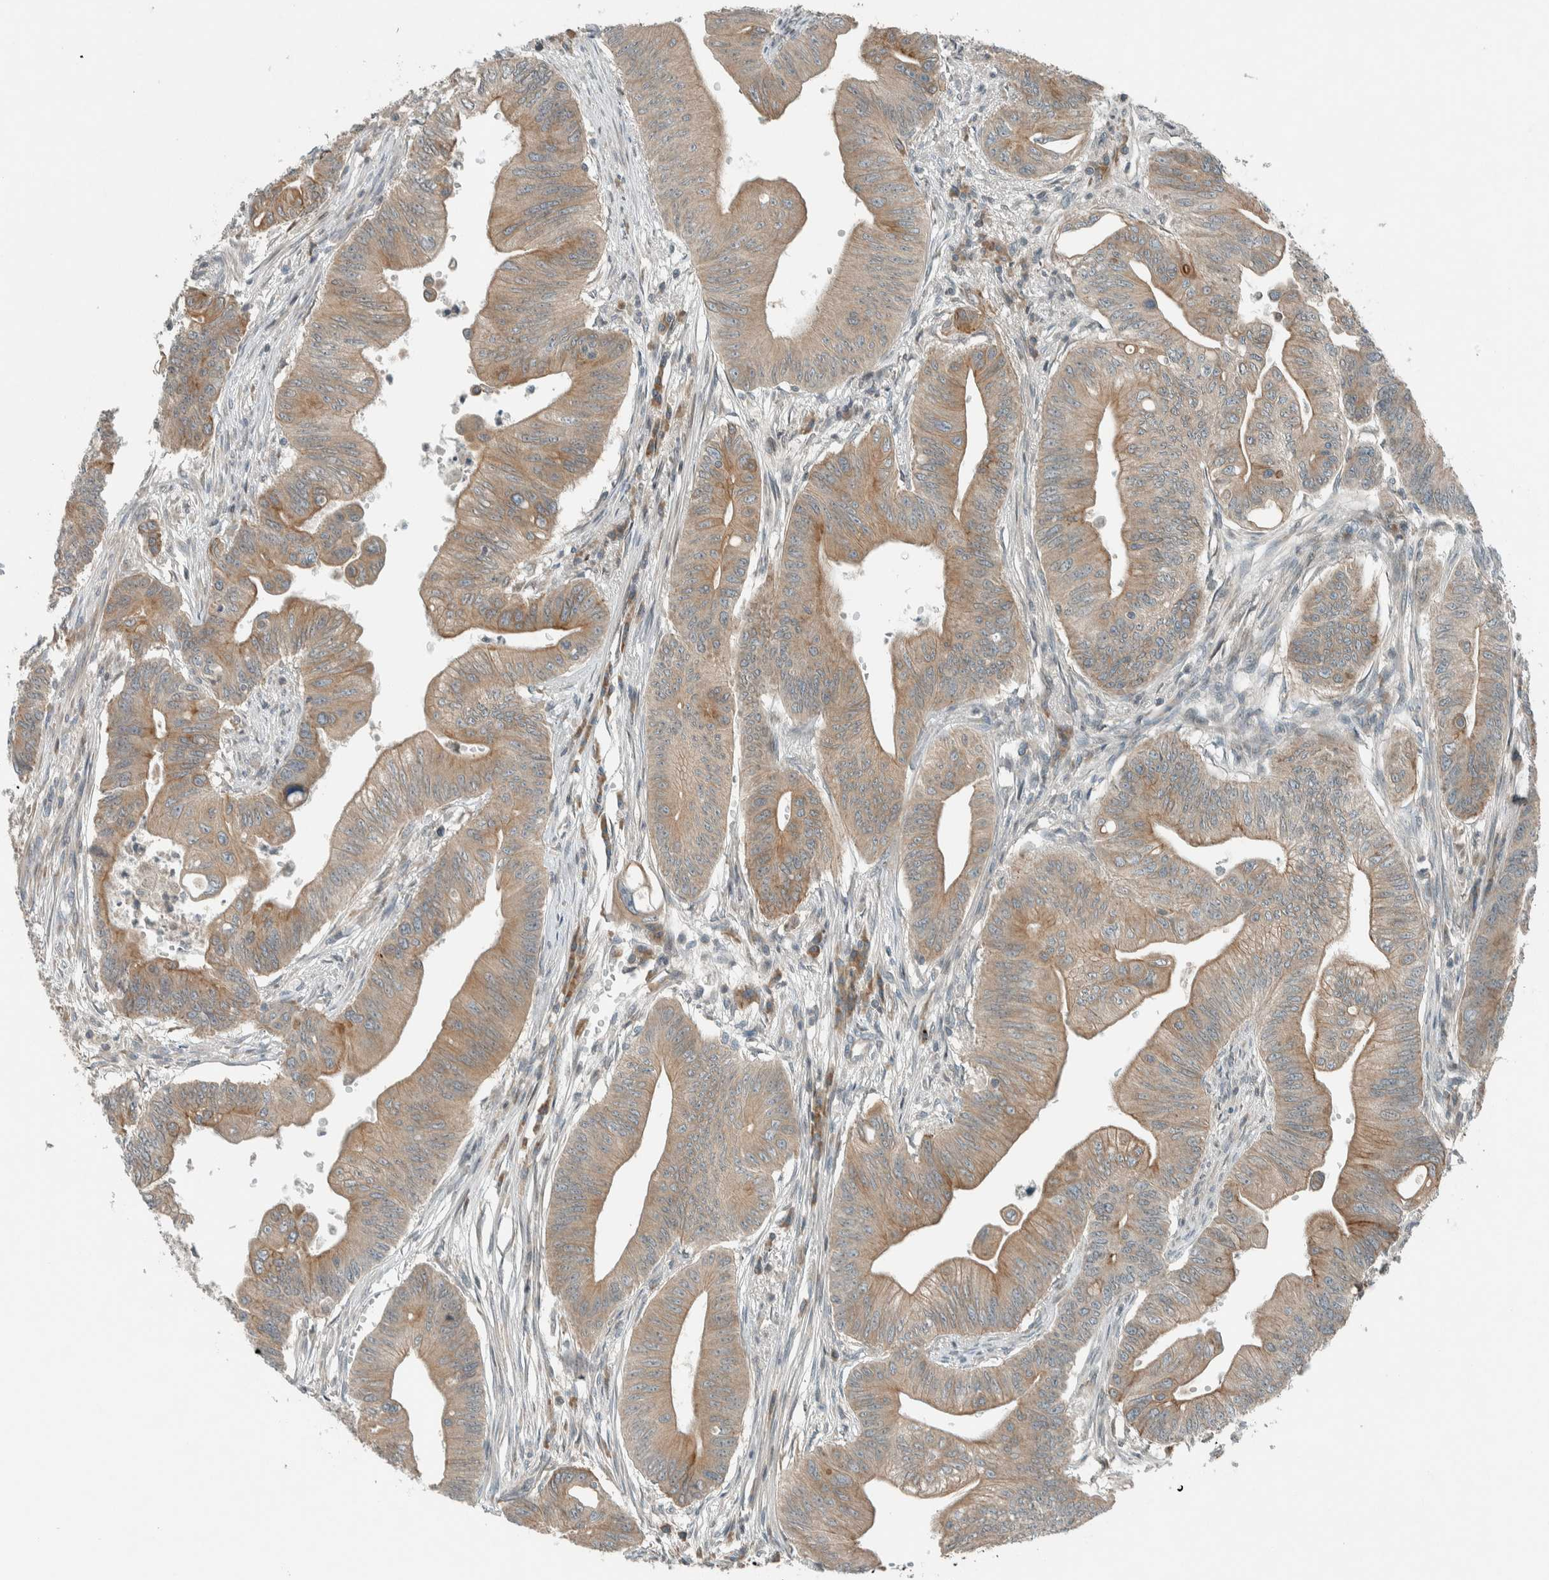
{"staining": {"intensity": "weak", "quantity": ">75%", "location": "cytoplasmic/membranous"}, "tissue": "colorectal cancer", "cell_type": "Tumor cells", "image_type": "cancer", "snomed": [{"axis": "morphology", "description": "Adenoma, NOS"}, {"axis": "morphology", "description": "Adenocarcinoma, NOS"}, {"axis": "topography", "description": "Colon"}], "caption": "The photomicrograph shows staining of colorectal cancer, revealing weak cytoplasmic/membranous protein positivity (brown color) within tumor cells.", "gene": "SEL1L", "patient": {"sex": "male", "age": 79}}